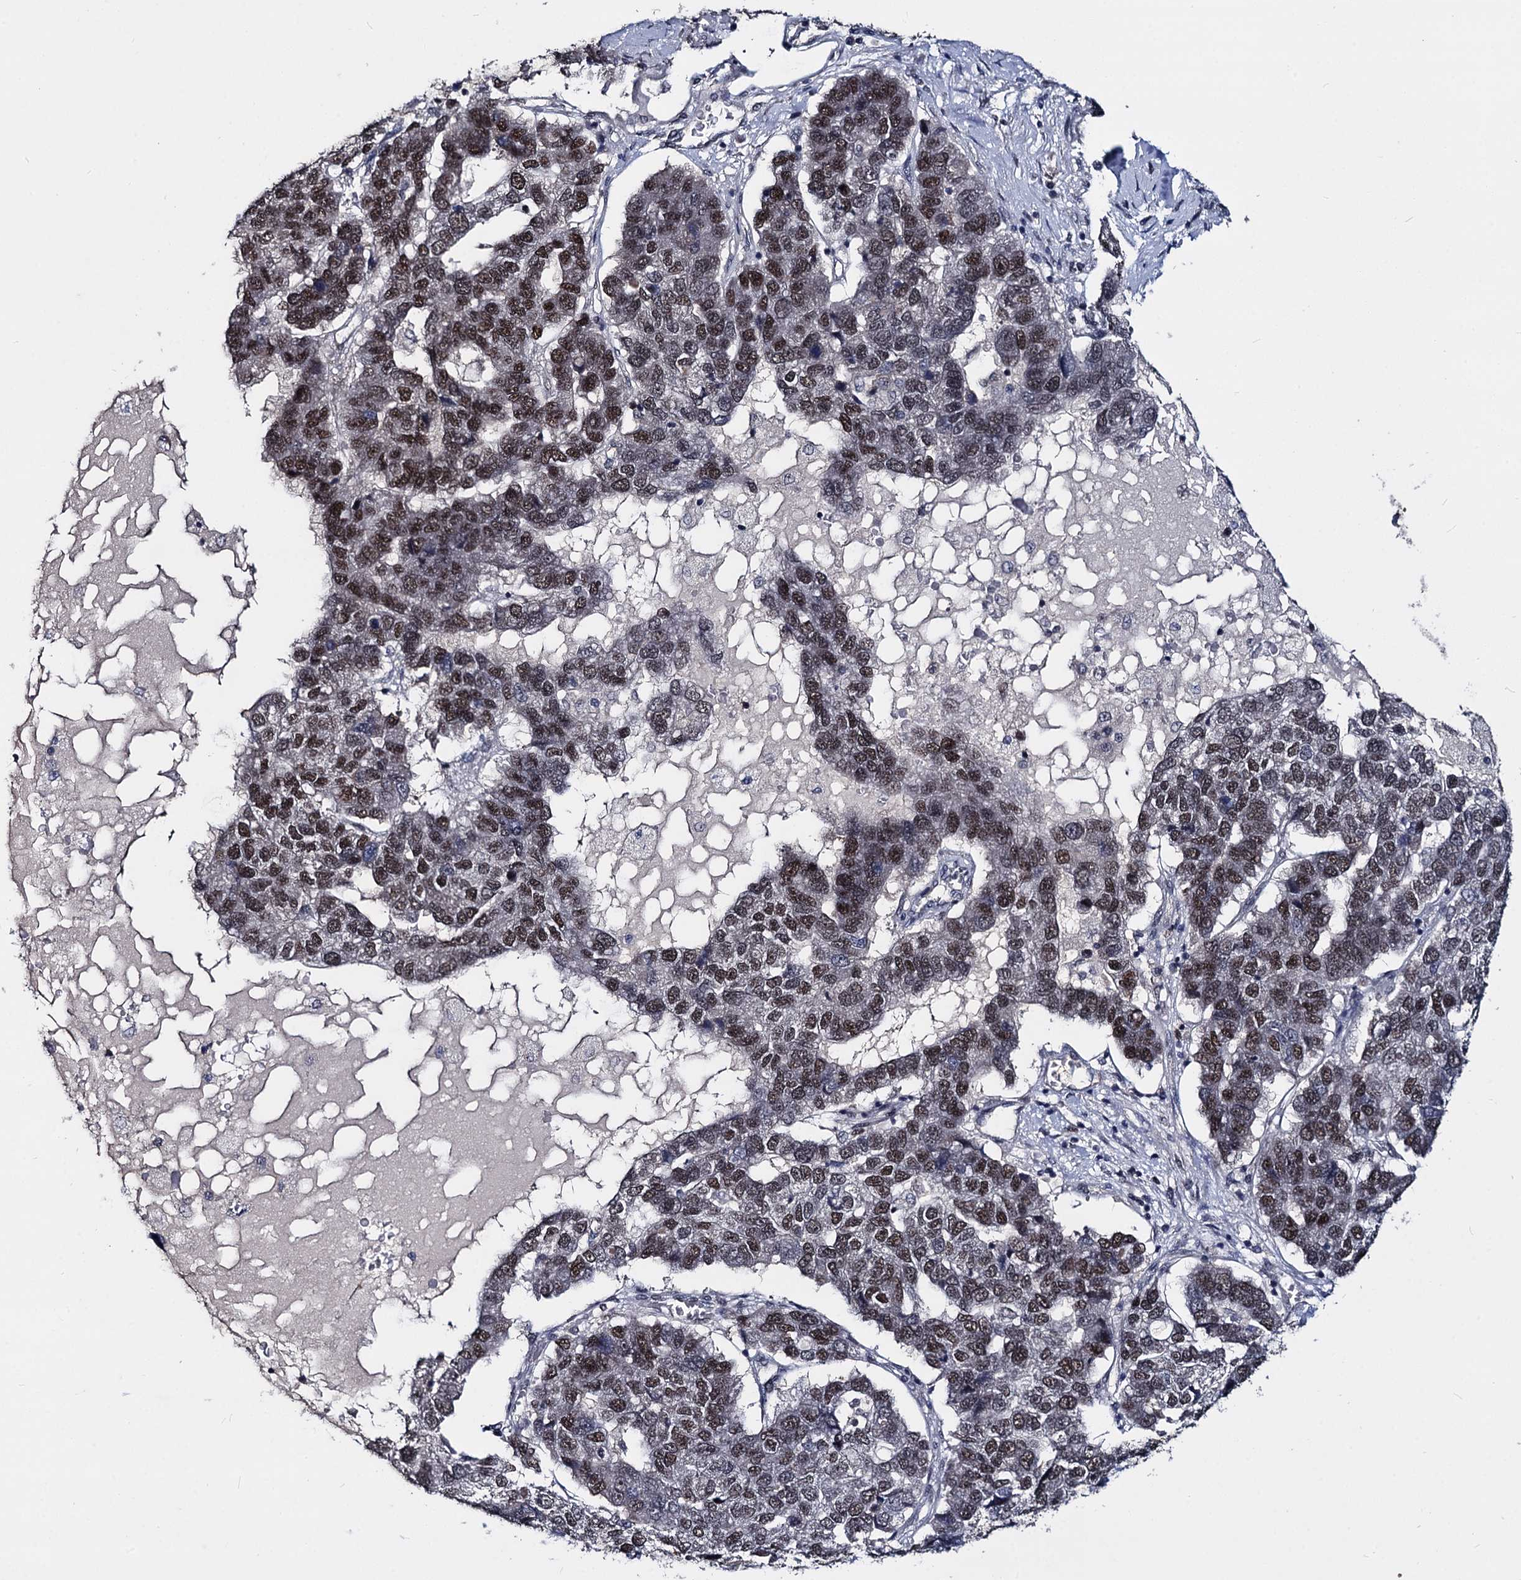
{"staining": {"intensity": "moderate", "quantity": ">75%", "location": "nuclear"}, "tissue": "pancreatic cancer", "cell_type": "Tumor cells", "image_type": "cancer", "snomed": [{"axis": "morphology", "description": "Adenocarcinoma, NOS"}, {"axis": "topography", "description": "Pancreas"}], "caption": "Protein expression analysis of human pancreatic cancer reveals moderate nuclear expression in about >75% of tumor cells.", "gene": "GALNT11", "patient": {"sex": "female", "age": 61}}